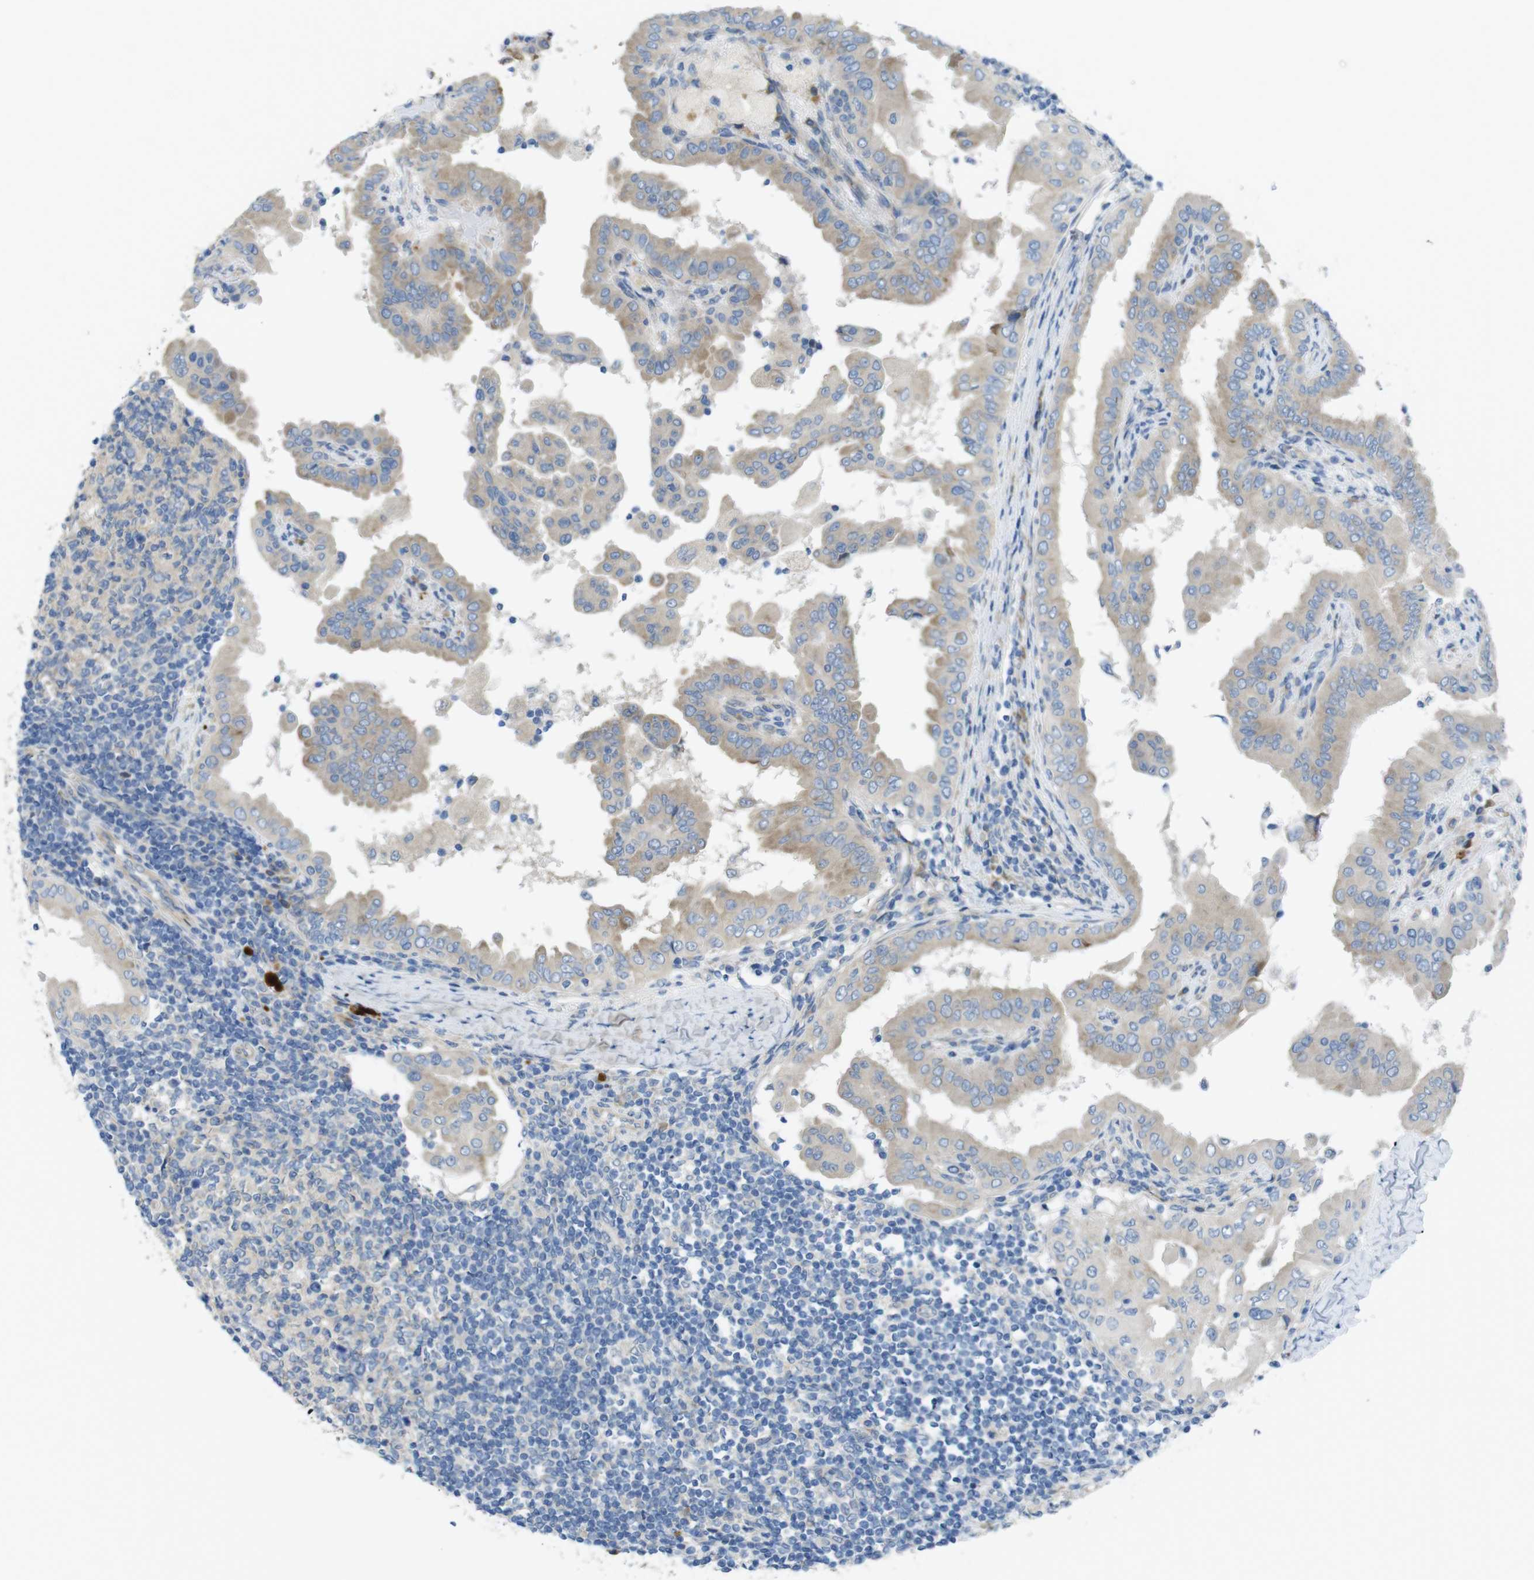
{"staining": {"intensity": "weak", "quantity": ">75%", "location": "cytoplasmic/membranous"}, "tissue": "thyroid cancer", "cell_type": "Tumor cells", "image_type": "cancer", "snomed": [{"axis": "morphology", "description": "Papillary adenocarcinoma, NOS"}, {"axis": "topography", "description": "Thyroid gland"}], "caption": "A high-resolution micrograph shows IHC staining of papillary adenocarcinoma (thyroid), which reveals weak cytoplasmic/membranous staining in about >75% of tumor cells.", "gene": "TMEM234", "patient": {"sex": "male", "age": 33}}